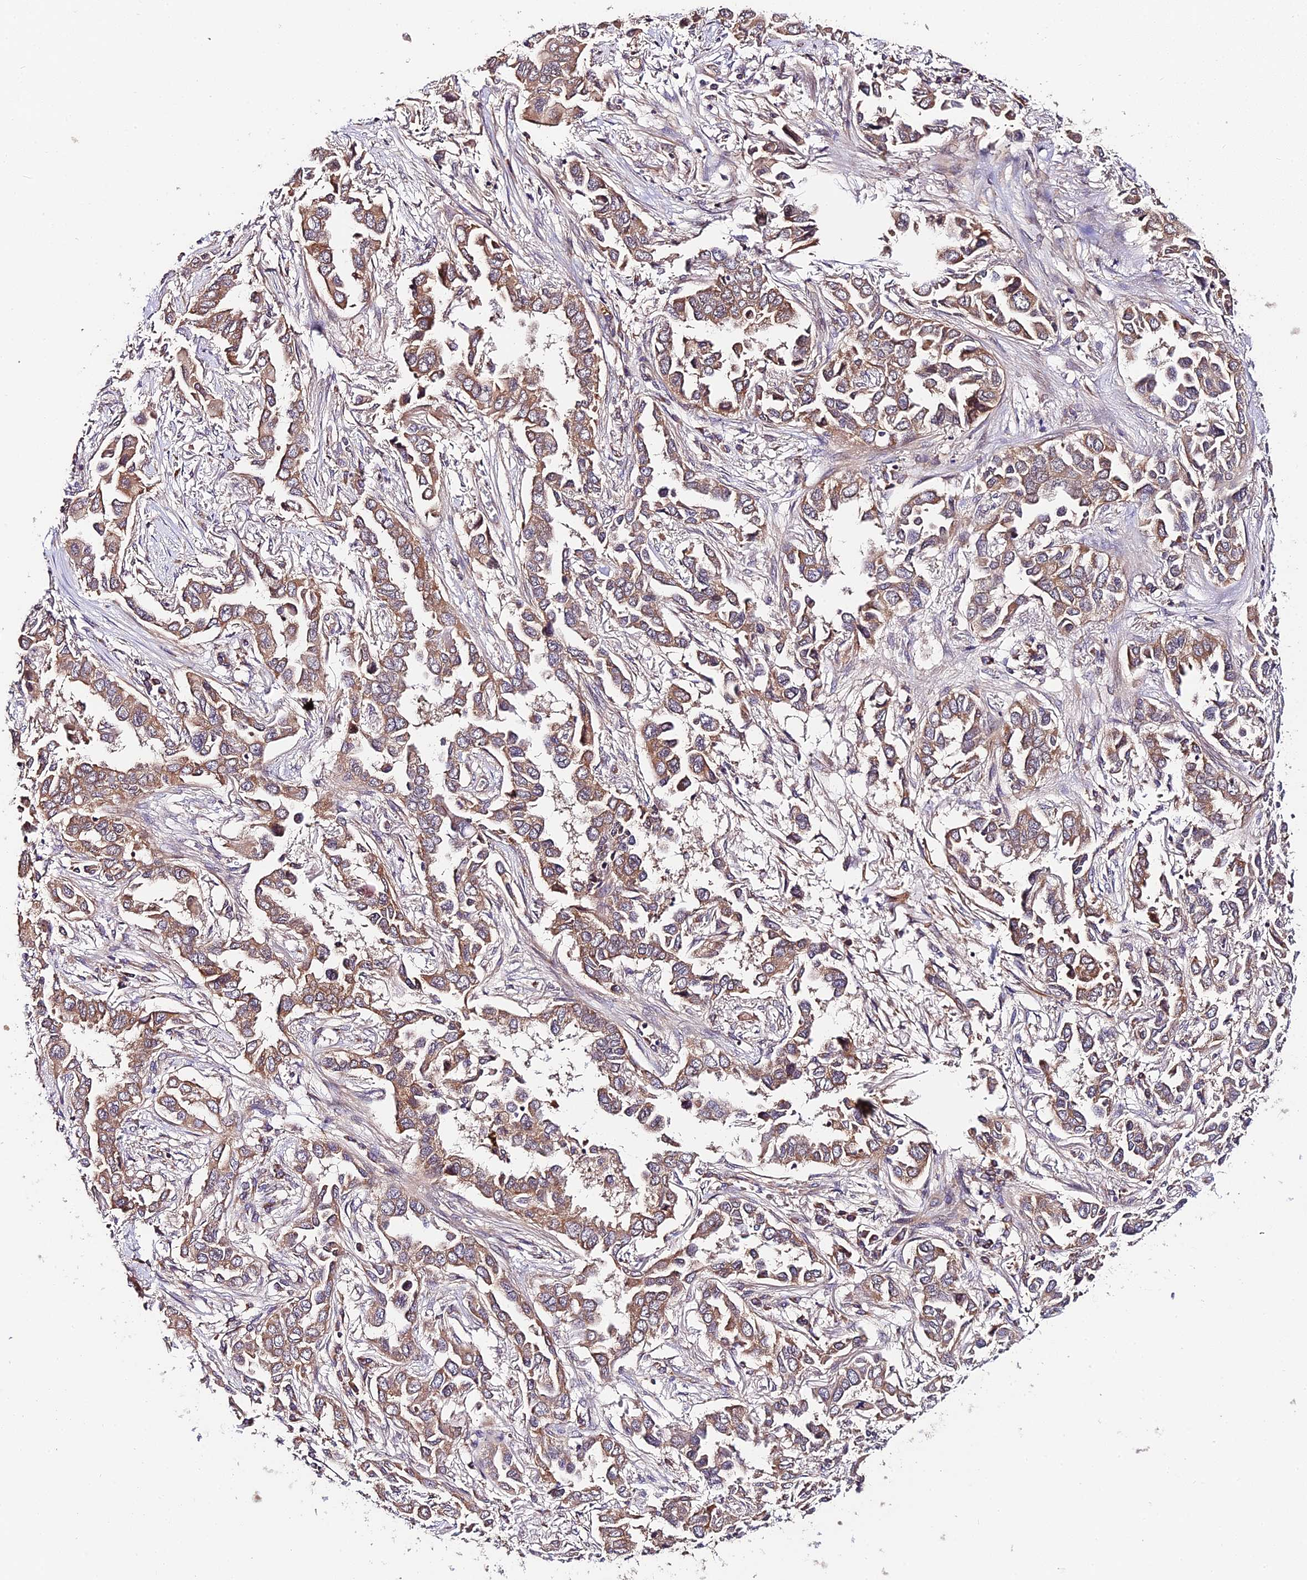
{"staining": {"intensity": "moderate", "quantity": ">75%", "location": "cytoplasmic/membranous"}, "tissue": "lung cancer", "cell_type": "Tumor cells", "image_type": "cancer", "snomed": [{"axis": "morphology", "description": "Adenocarcinoma, NOS"}, {"axis": "topography", "description": "Lung"}], "caption": "DAB immunohistochemical staining of adenocarcinoma (lung) shows moderate cytoplasmic/membranous protein positivity in approximately >75% of tumor cells.", "gene": "C3orf20", "patient": {"sex": "female", "age": 76}}